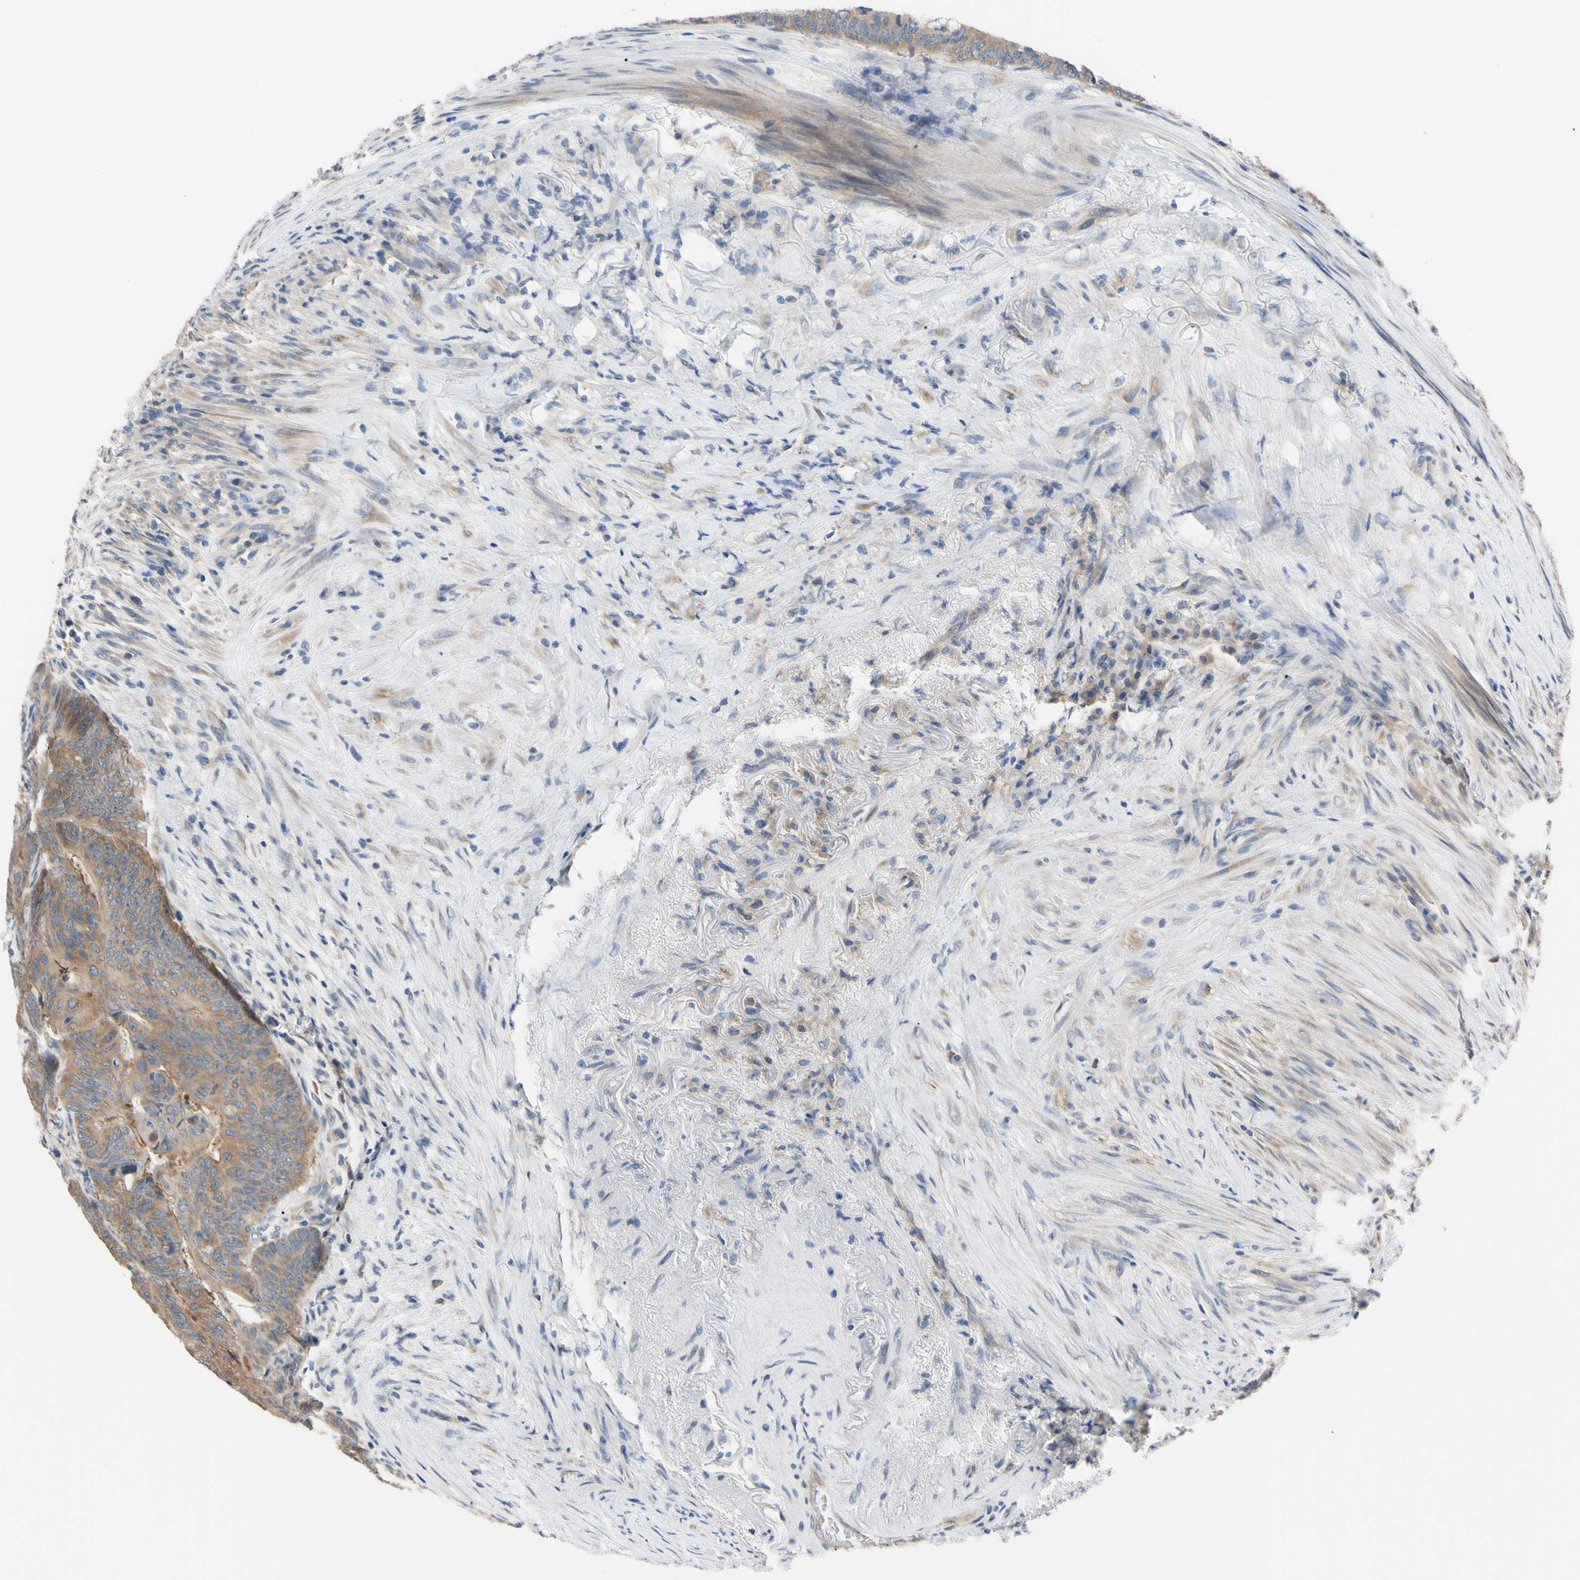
{"staining": {"intensity": "weak", "quantity": ">75%", "location": "cytoplasmic/membranous"}, "tissue": "colorectal cancer", "cell_type": "Tumor cells", "image_type": "cancer", "snomed": [{"axis": "morphology", "description": "Normal tissue, NOS"}, {"axis": "morphology", "description": "Adenocarcinoma, NOS"}, {"axis": "topography", "description": "Rectum"}, {"axis": "topography", "description": "Peripheral nerve tissue"}], "caption": "Immunohistochemistry (DAB (3,3'-diaminobenzidine)) staining of human adenocarcinoma (colorectal) shows weak cytoplasmic/membranous protein staining in about >75% of tumor cells. (DAB IHC, brown staining for protein, blue staining for nuclei).", "gene": "RARS1", "patient": {"sex": "male", "age": 92}}